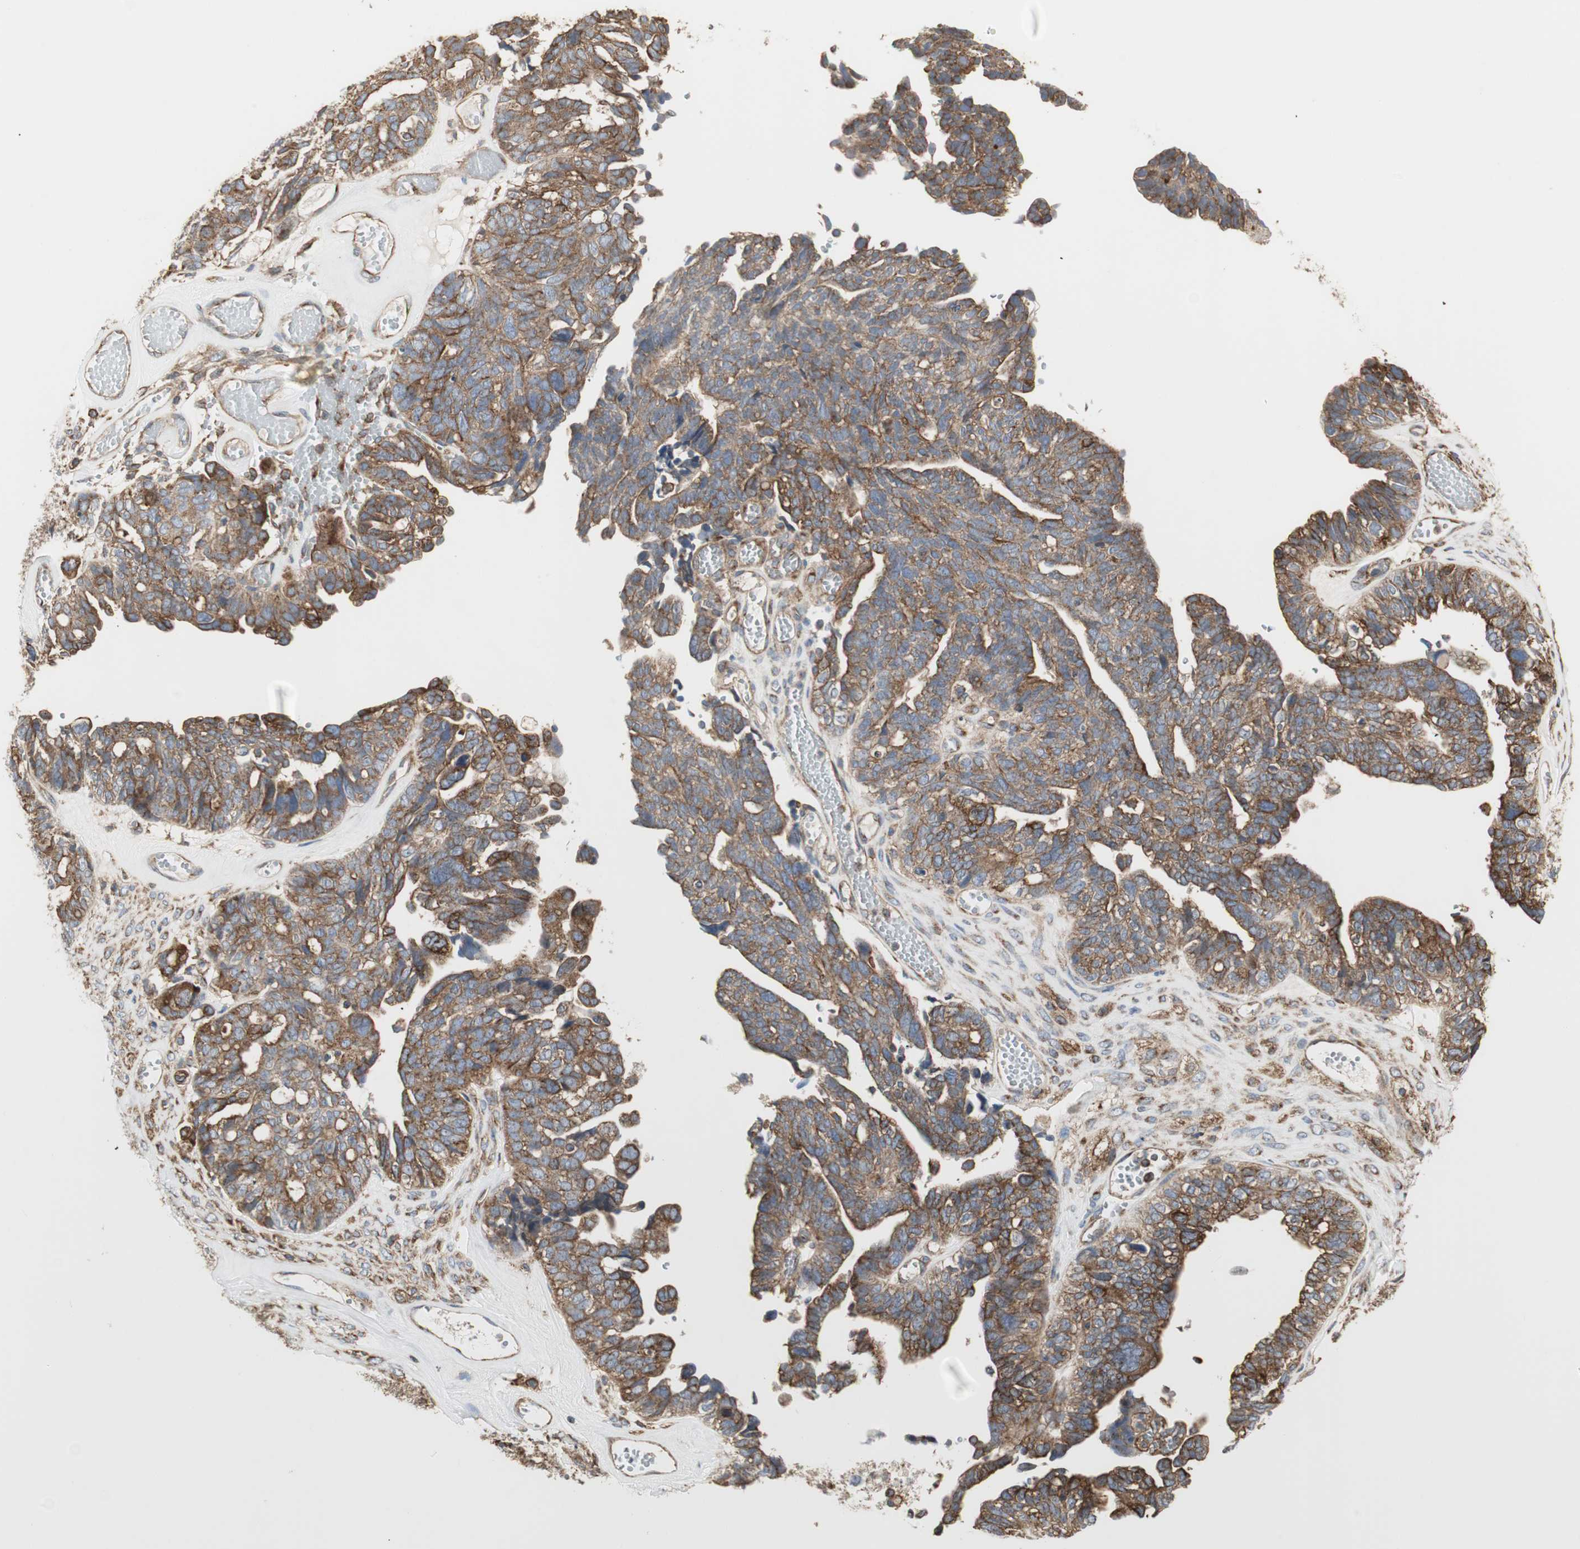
{"staining": {"intensity": "strong", "quantity": ">75%", "location": "cytoplasmic/membranous"}, "tissue": "ovarian cancer", "cell_type": "Tumor cells", "image_type": "cancer", "snomed": [{"axis": "morphology", "description": "Cystadenocarcinoma, serous, NOS"}, {"axis": "topography", "description": "Ovary"}], "caption": "Tumor cells display high levels of strong cytoplasmic/membranous positivity in about >75% of cells in serous cystadenocarcinoma (ovarian). (DAB IHC with brightfield microscopy, high magnification).", "gene": "H6PD", "patient": {"sex": "female", "age": 79}}